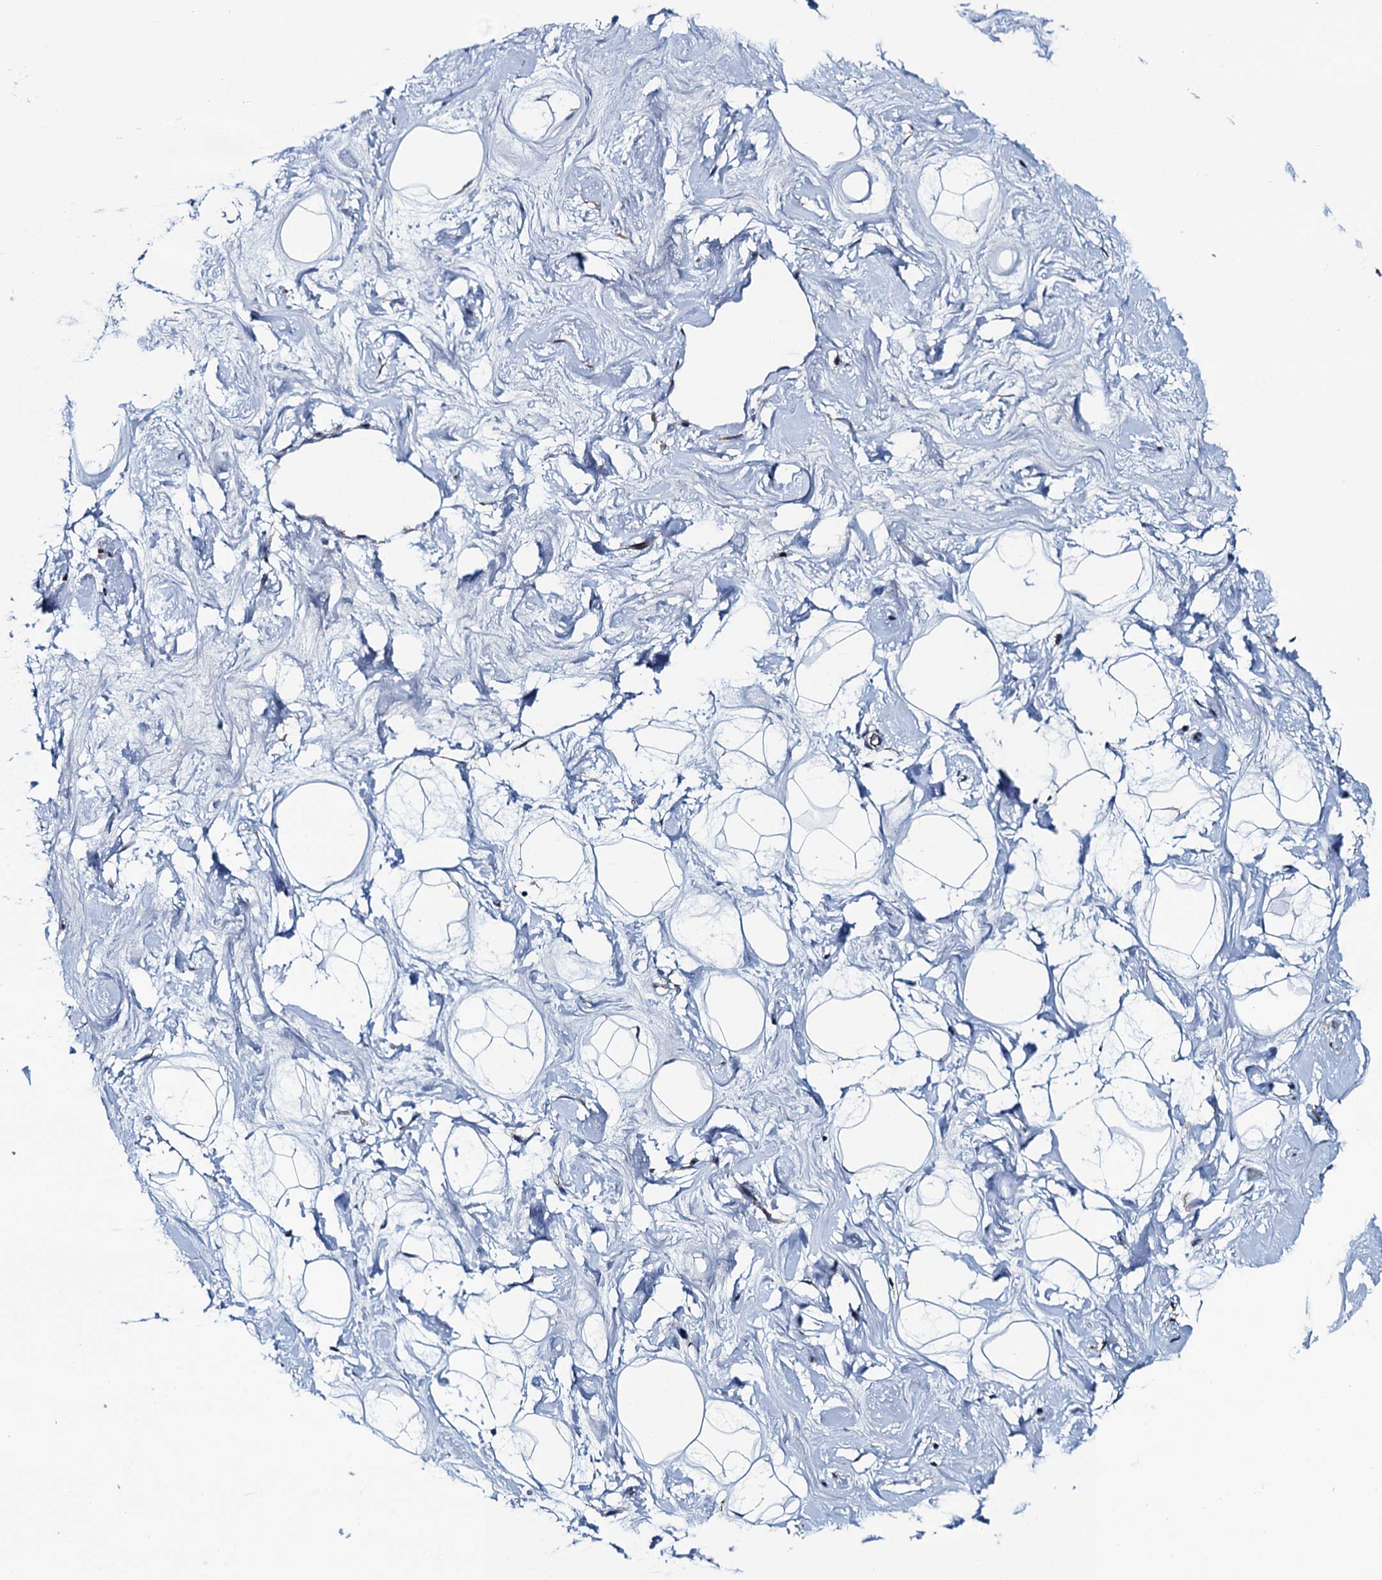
{"staining": {"intensity": "negative", "quantity": "none", "location": "none"}, "tissue": "breast", "cell_type": "Adipocytes", "image_type": "normal", "snomed": [{"axis": "morphology", "description": "Normal tissue, NOS"}, {"axis": "morphology", "description": "Adenoma, NOS"}, {"axis": "topography", "description": "Breast"}], "caption": "Human breast stained for a protein using IHC demonstrates no expression in adipocytes.", "gene": "ADCY9", "patient": {"sex": "female", "age": 23}}